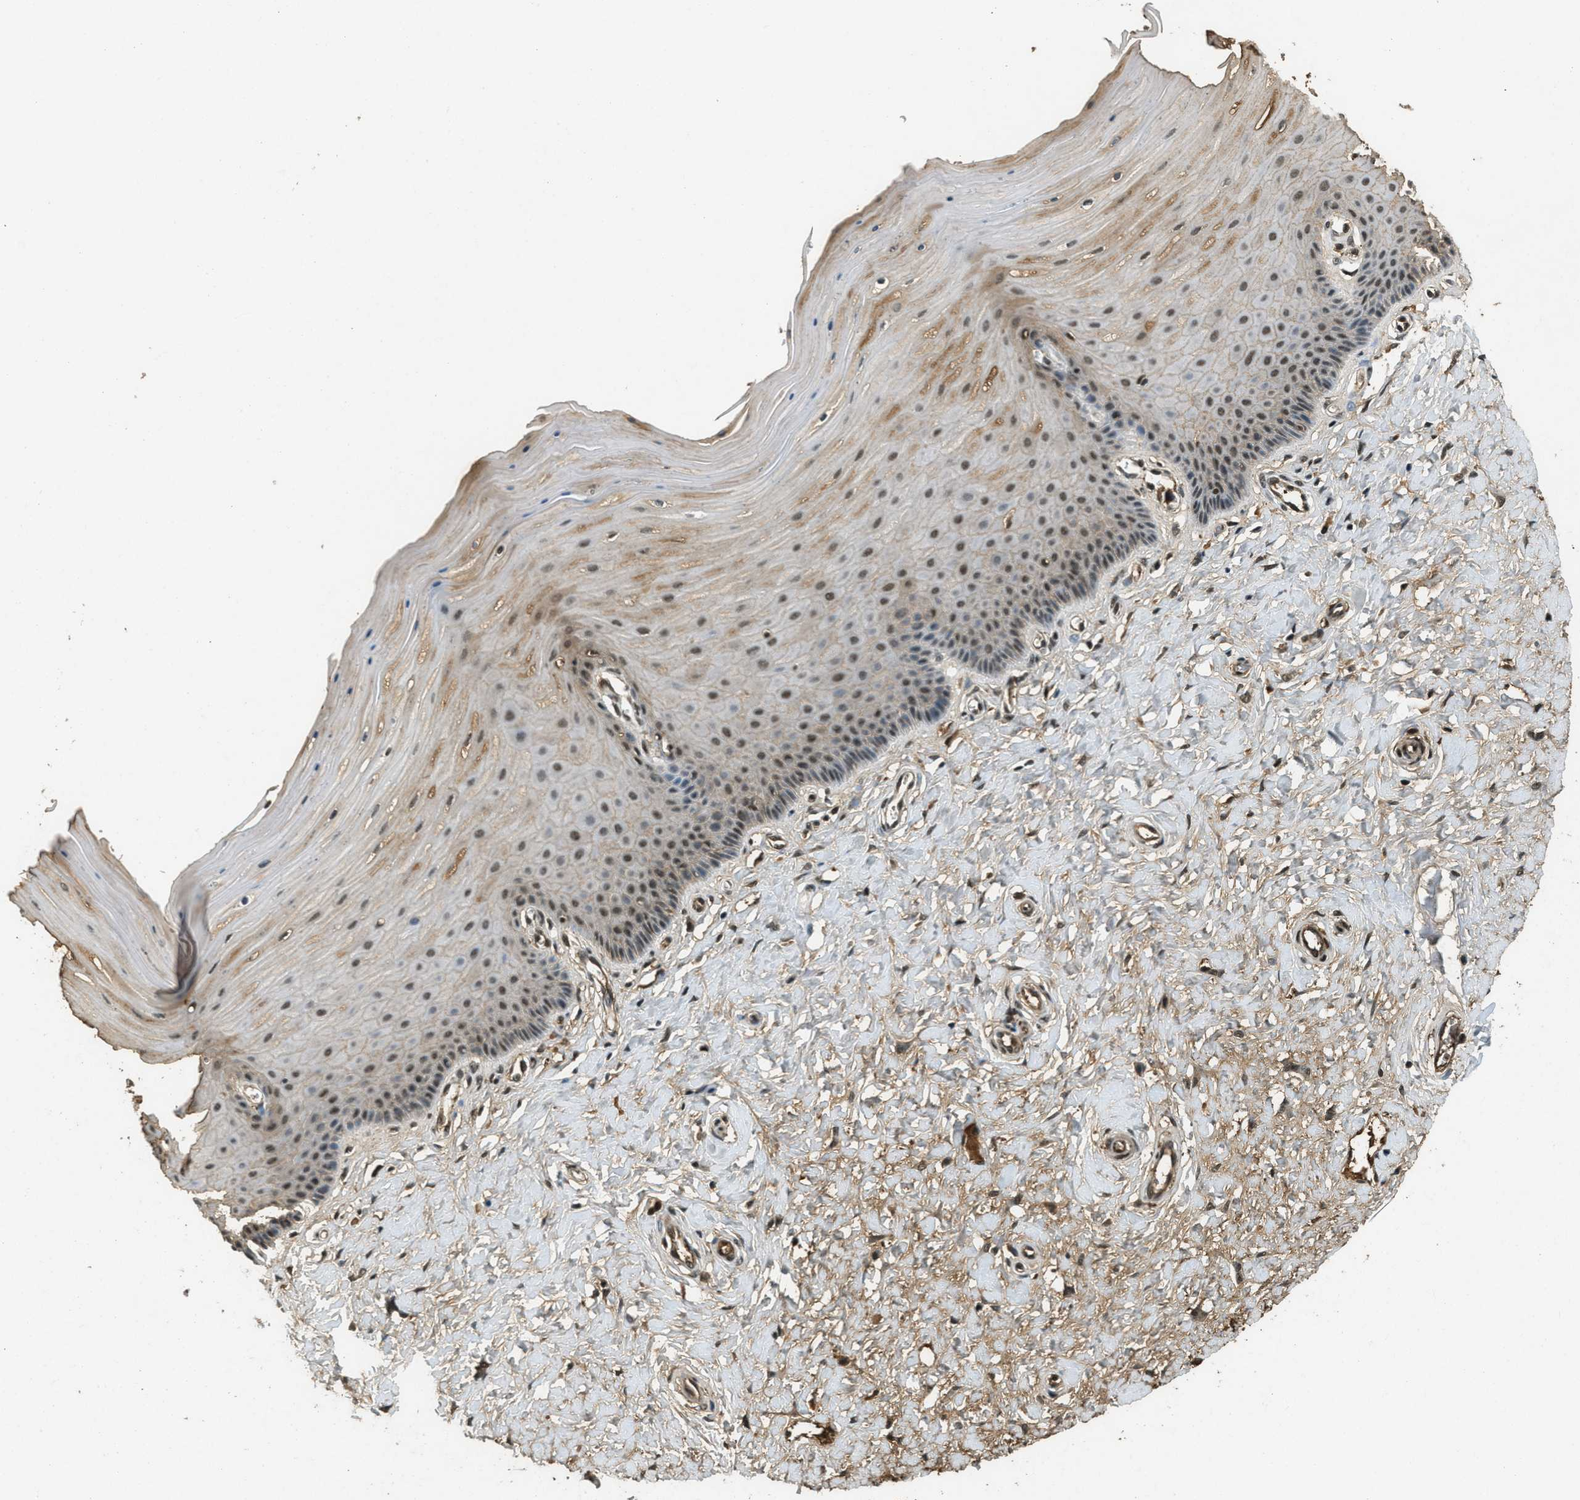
{"staining": {"intensity": "moderate", "quantity": ">75%", "location": "cytoplasmic/membranous,nuclear"}, "tissue": "cervix", "cell_type": "Squamous epithelial cells", "image_type": "normal", "snomed": [{"axis": "morphology", "description": "Normal tissue, NOS"}, {"axis": "topography", "description": "Cervix"}], "caption": "DAB (3,3'-diaminobenzidine) immunohistochemical staining of unremarkable cervix shows moderate cytoplasmic/membranous,nuclear protein expression in about >75% of squamous epithelial cells.", "gene": "ZNF148", "patient": {"sex": "female", "age": 55}}